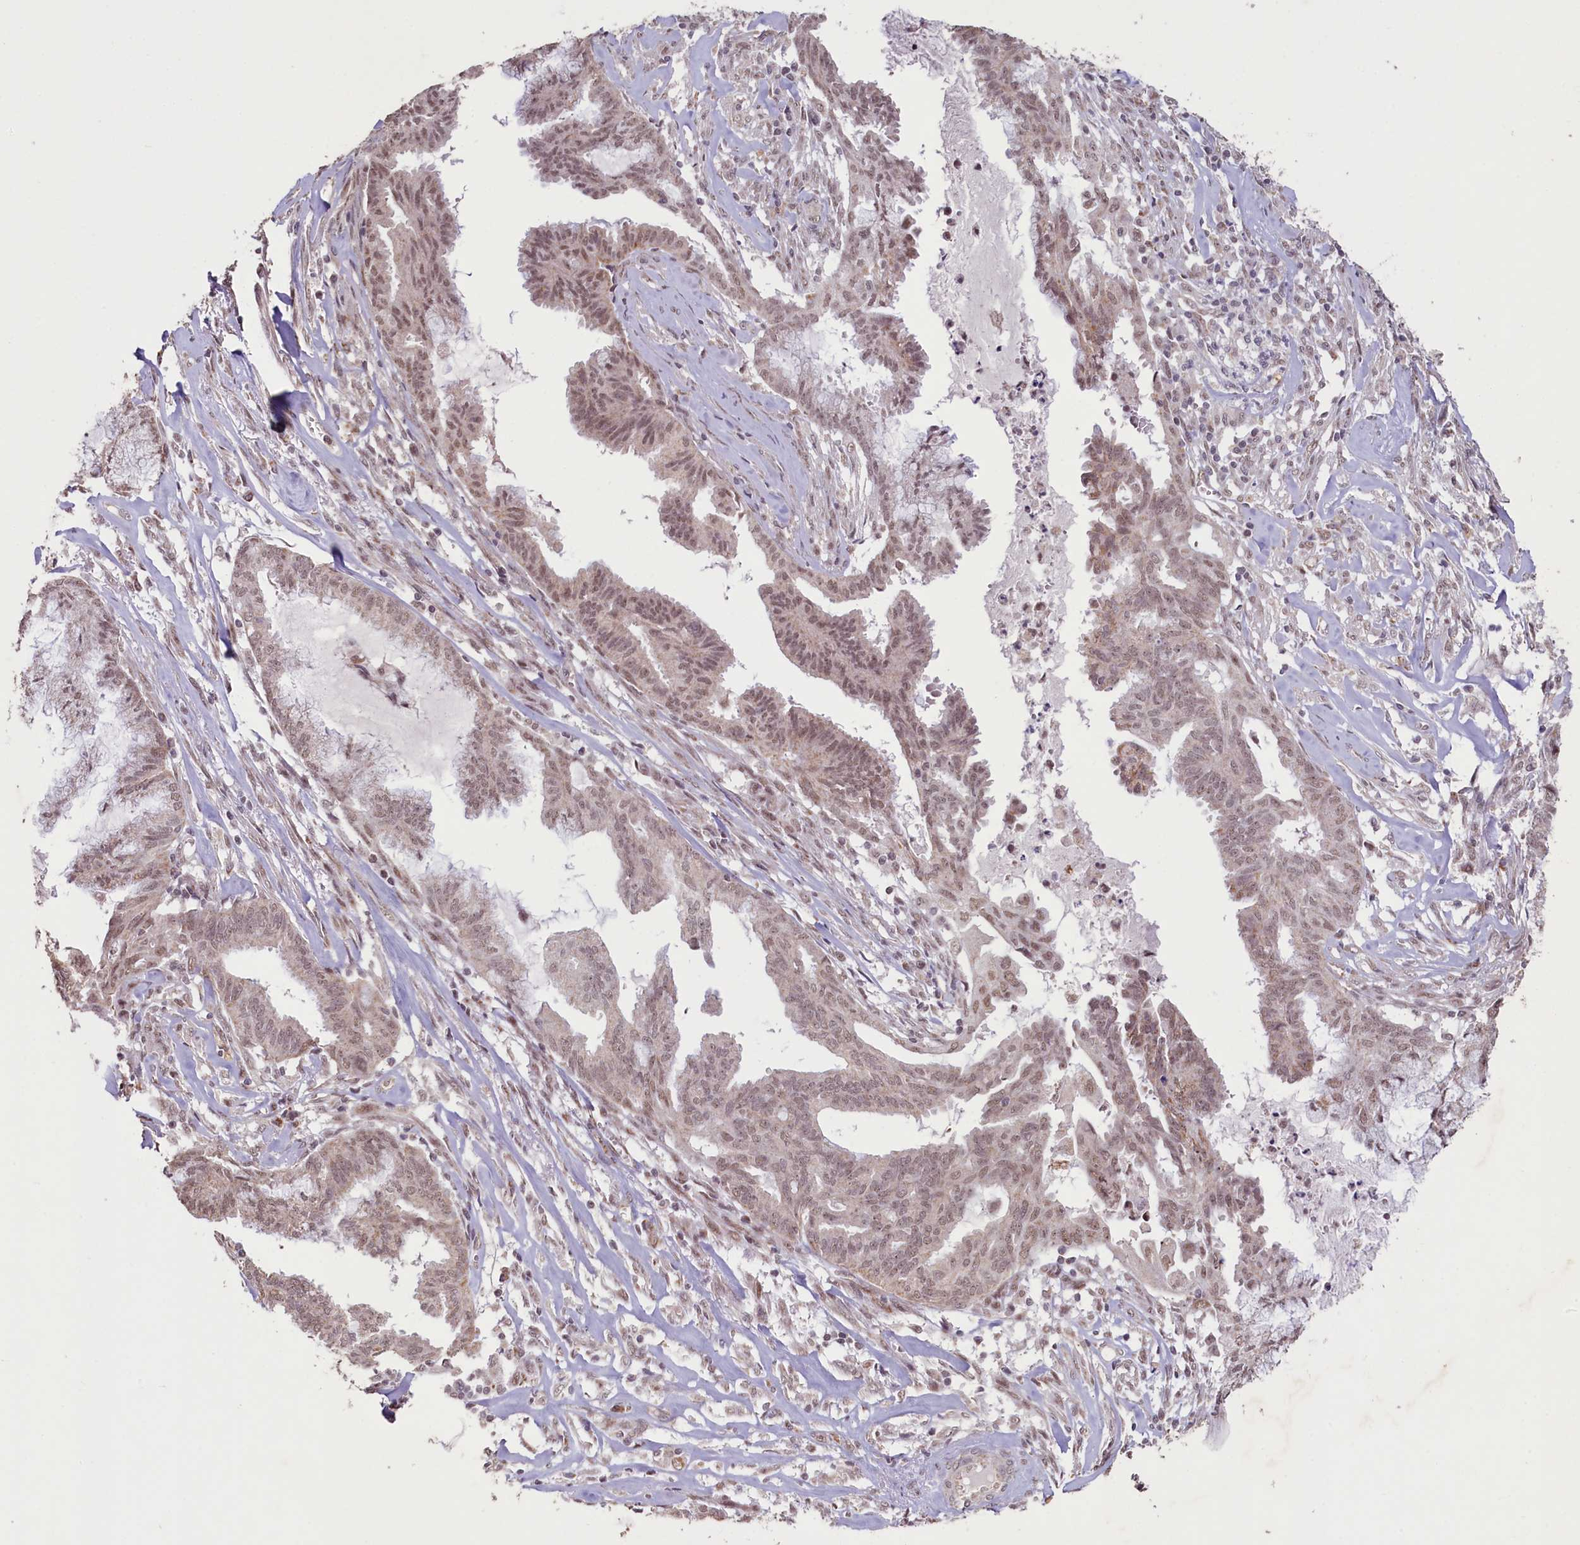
{"staining": {"intensity": "moderate", "quantity": ">75%", "location": "nuclear"}, "tissue": "endometrial cancer", "cell_type": "Tumor cells", "image_type": "cancer", "snomed": [{"axis": "morphology", "description": "Adenocarcinoma, NOS"}, {"axis": "topography", "description": "Endometrium"}], "caption": "Endometrial cancer tissue displays moderate nuclear expression in approximately >75% of tumor cells", "gene": "PDE6D", "patient": {"sex": "female", "age": 86}}